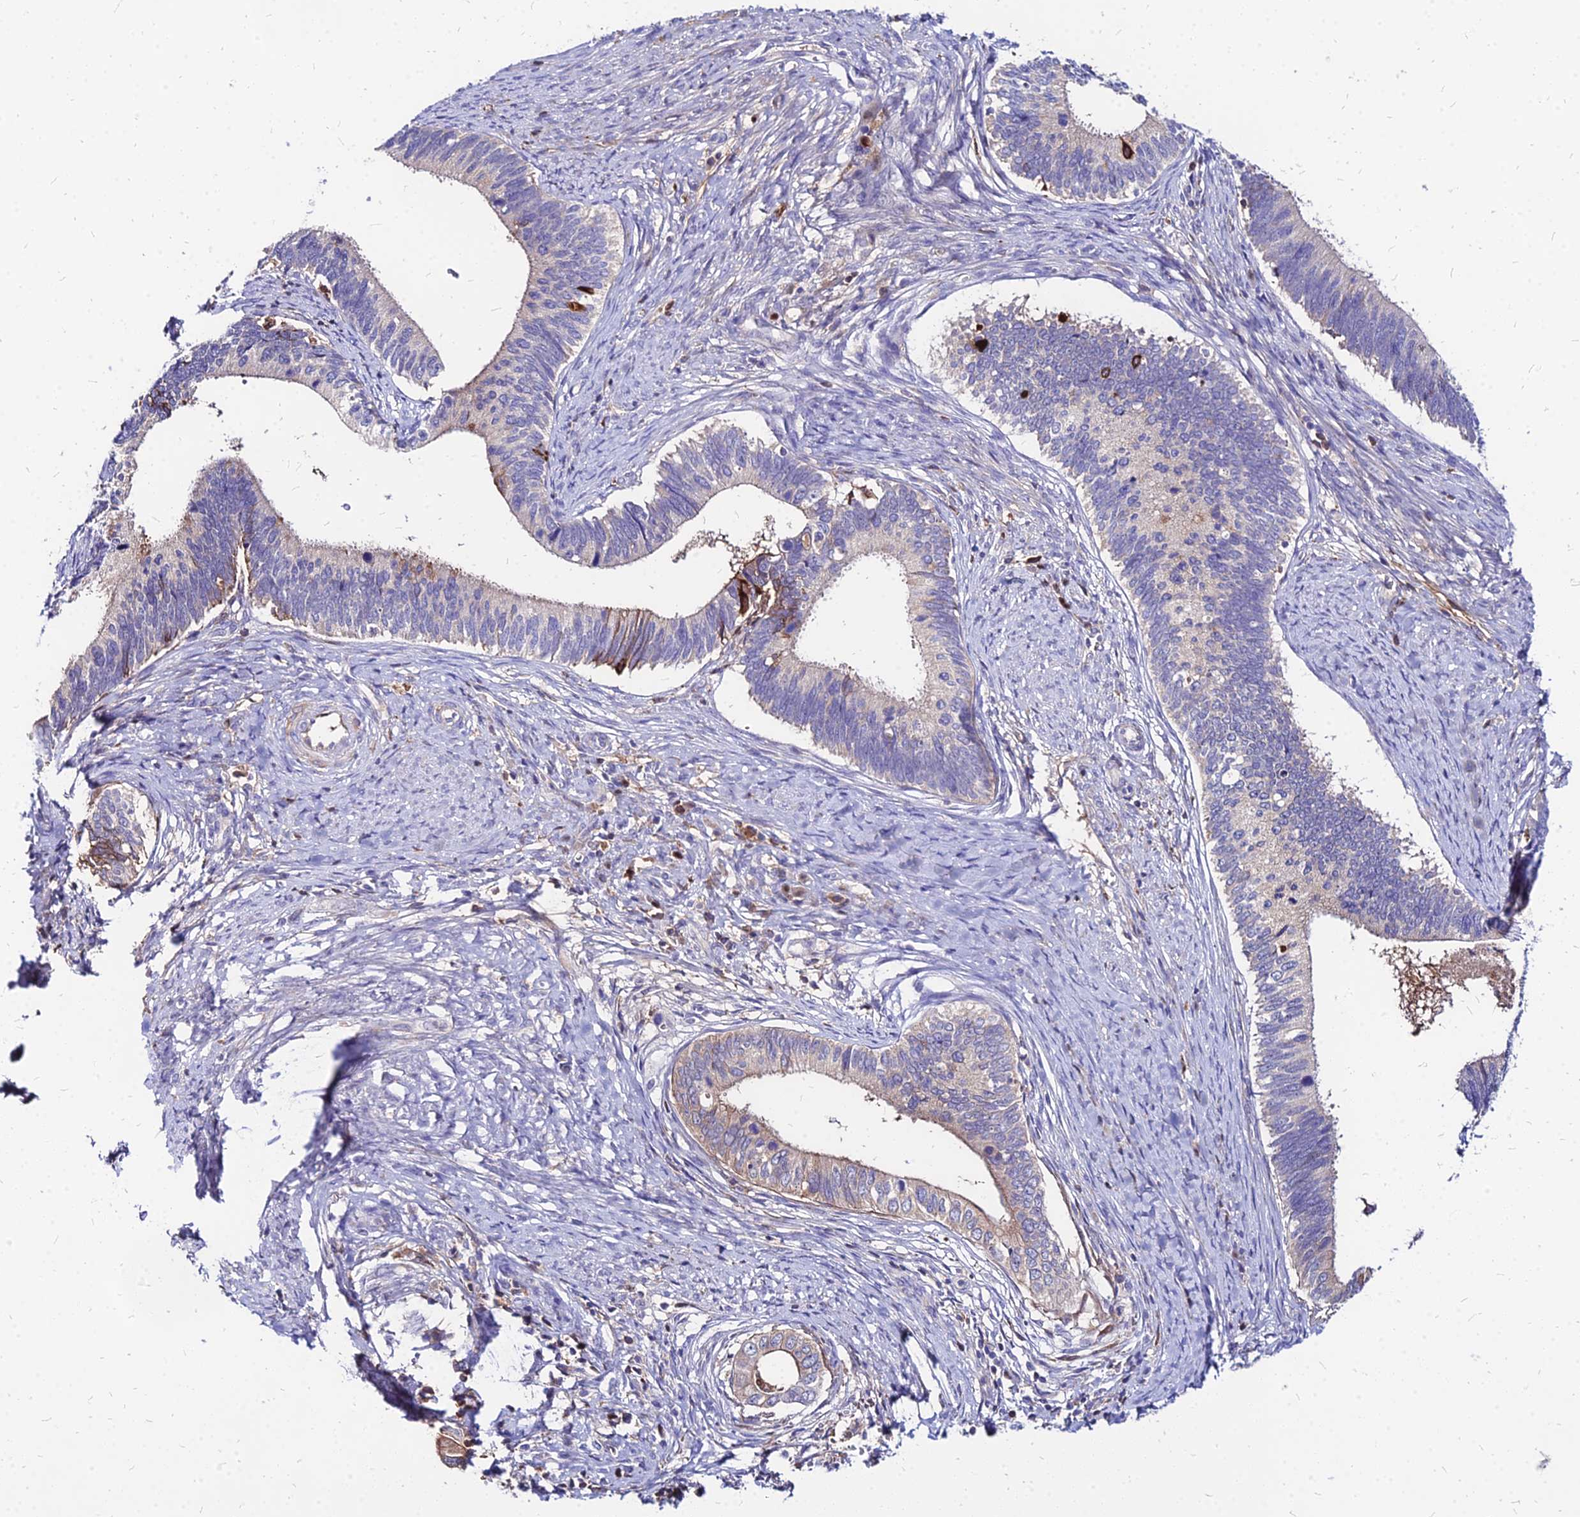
{"staining": {"intensity": "weak", "quantity": "<25%", "location": "cytoplasmic/membranous"}, "tissue": "cervical cancer", "cell_type": "Tumor cells", "image_type": "cancer", "snomed": [{"axis": "morphology", "description": "Adenocarcinoma, NOS"}, {"axis": "topography", "description": "Cervix"}], "caption": "Adenocarcinoma (cervical) was stained to show a protein in brown. There is no significant positivity in tumor cells.", "gene": "ACSM6", "patient": {"sex": "female", "age": 42}}